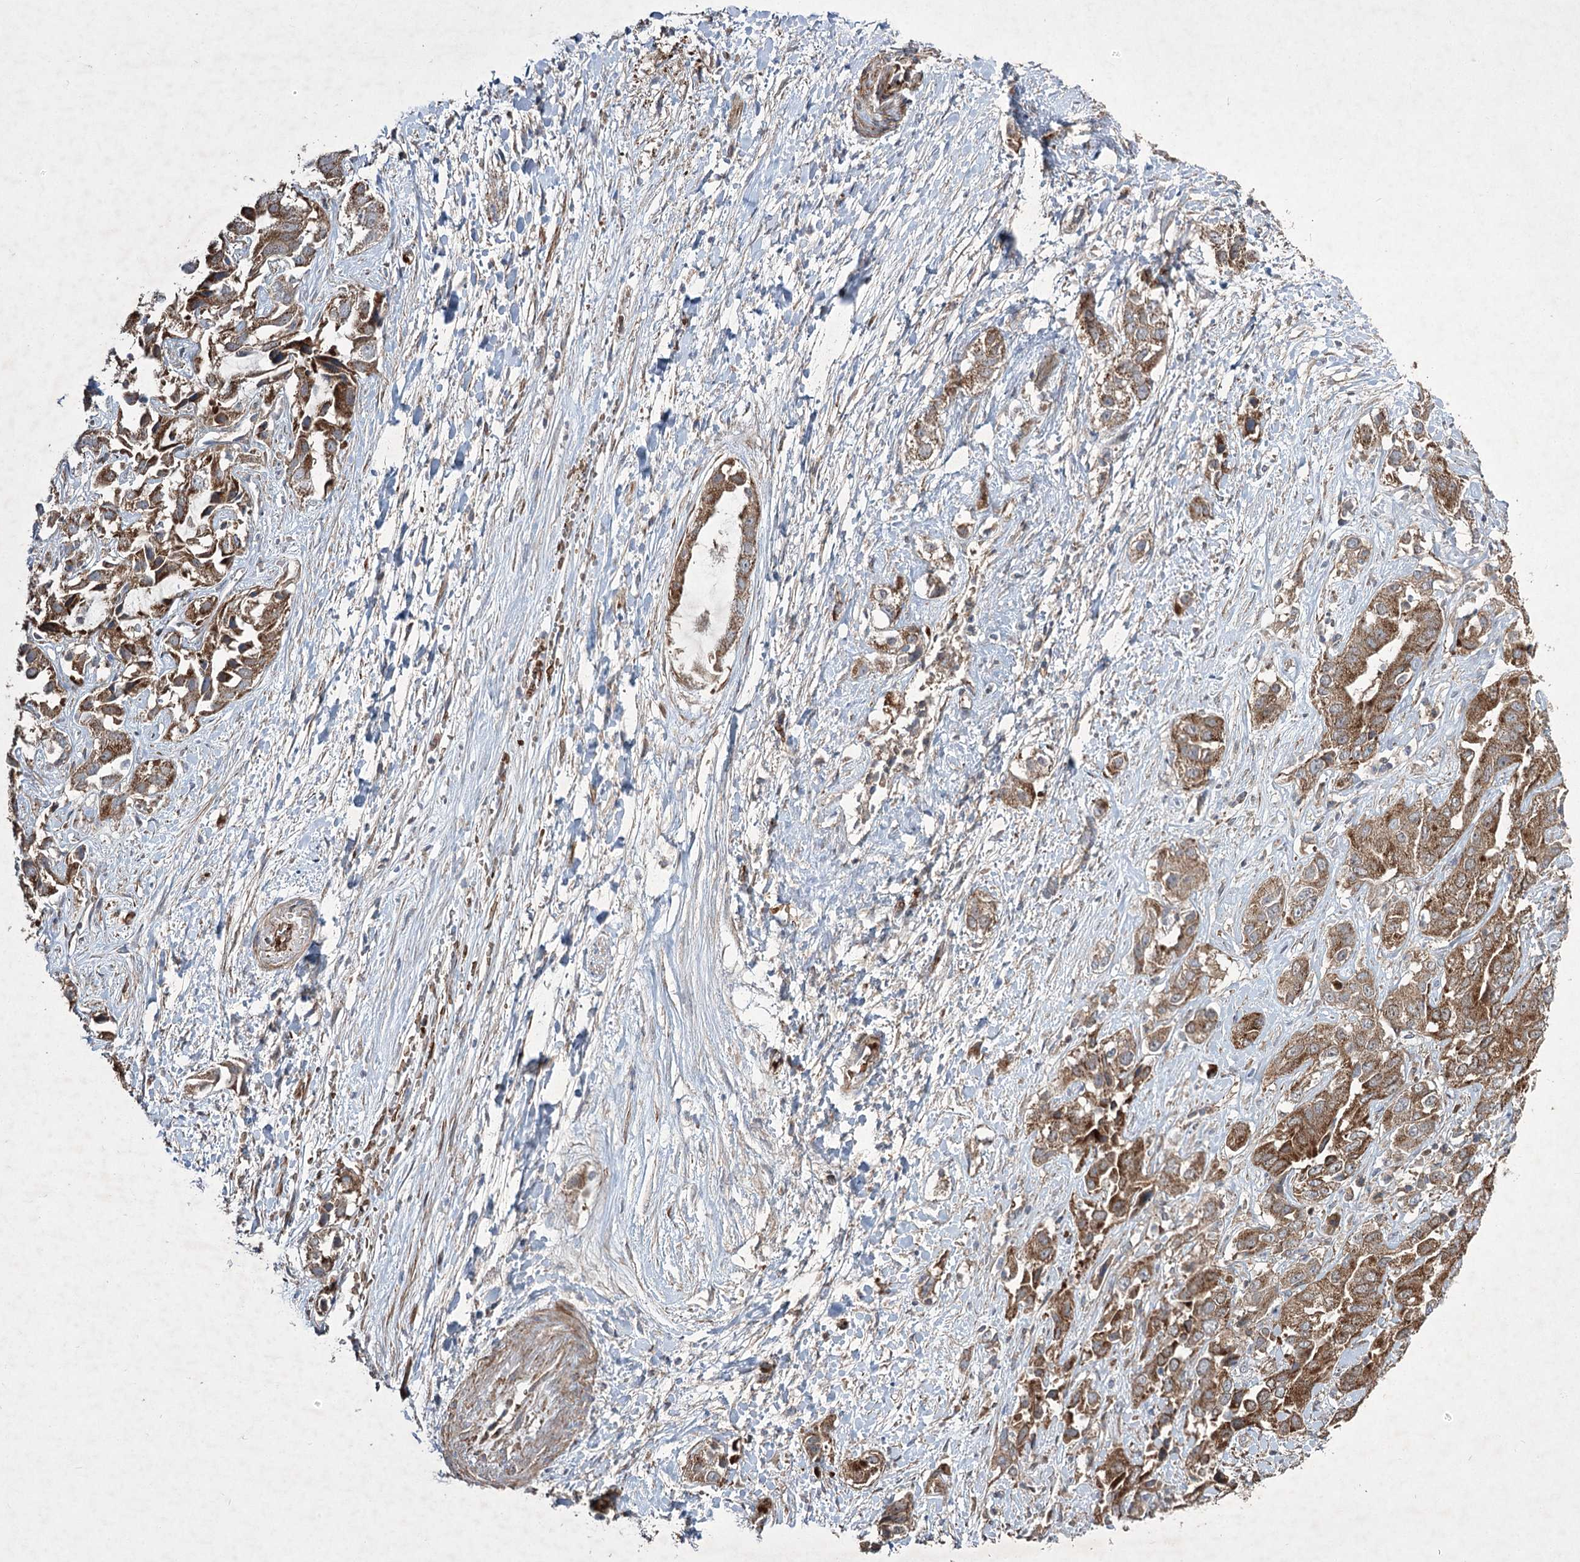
{"staining": {"intensity": "moderate", "quantity": ">75%", "location": "cytoplasmic/membranous"}, "tissue": "liver cancer", "cell_type": "Tumor cells", "image_type": "cancer", "snomed": [{"axis": "morphology", "description": "Cholangiocarcinoma"}, {"axis": "topography", "description": "Liver"}], "caption": "Cholangiocarcinoma (liver) tissue displays moderate cytoplasmic/membranous staining in about >75% of tumor cells, visualized by immunohistochemistry.", "gene": "SERINC5", "patient": {"sex": "female", "age": 52}}